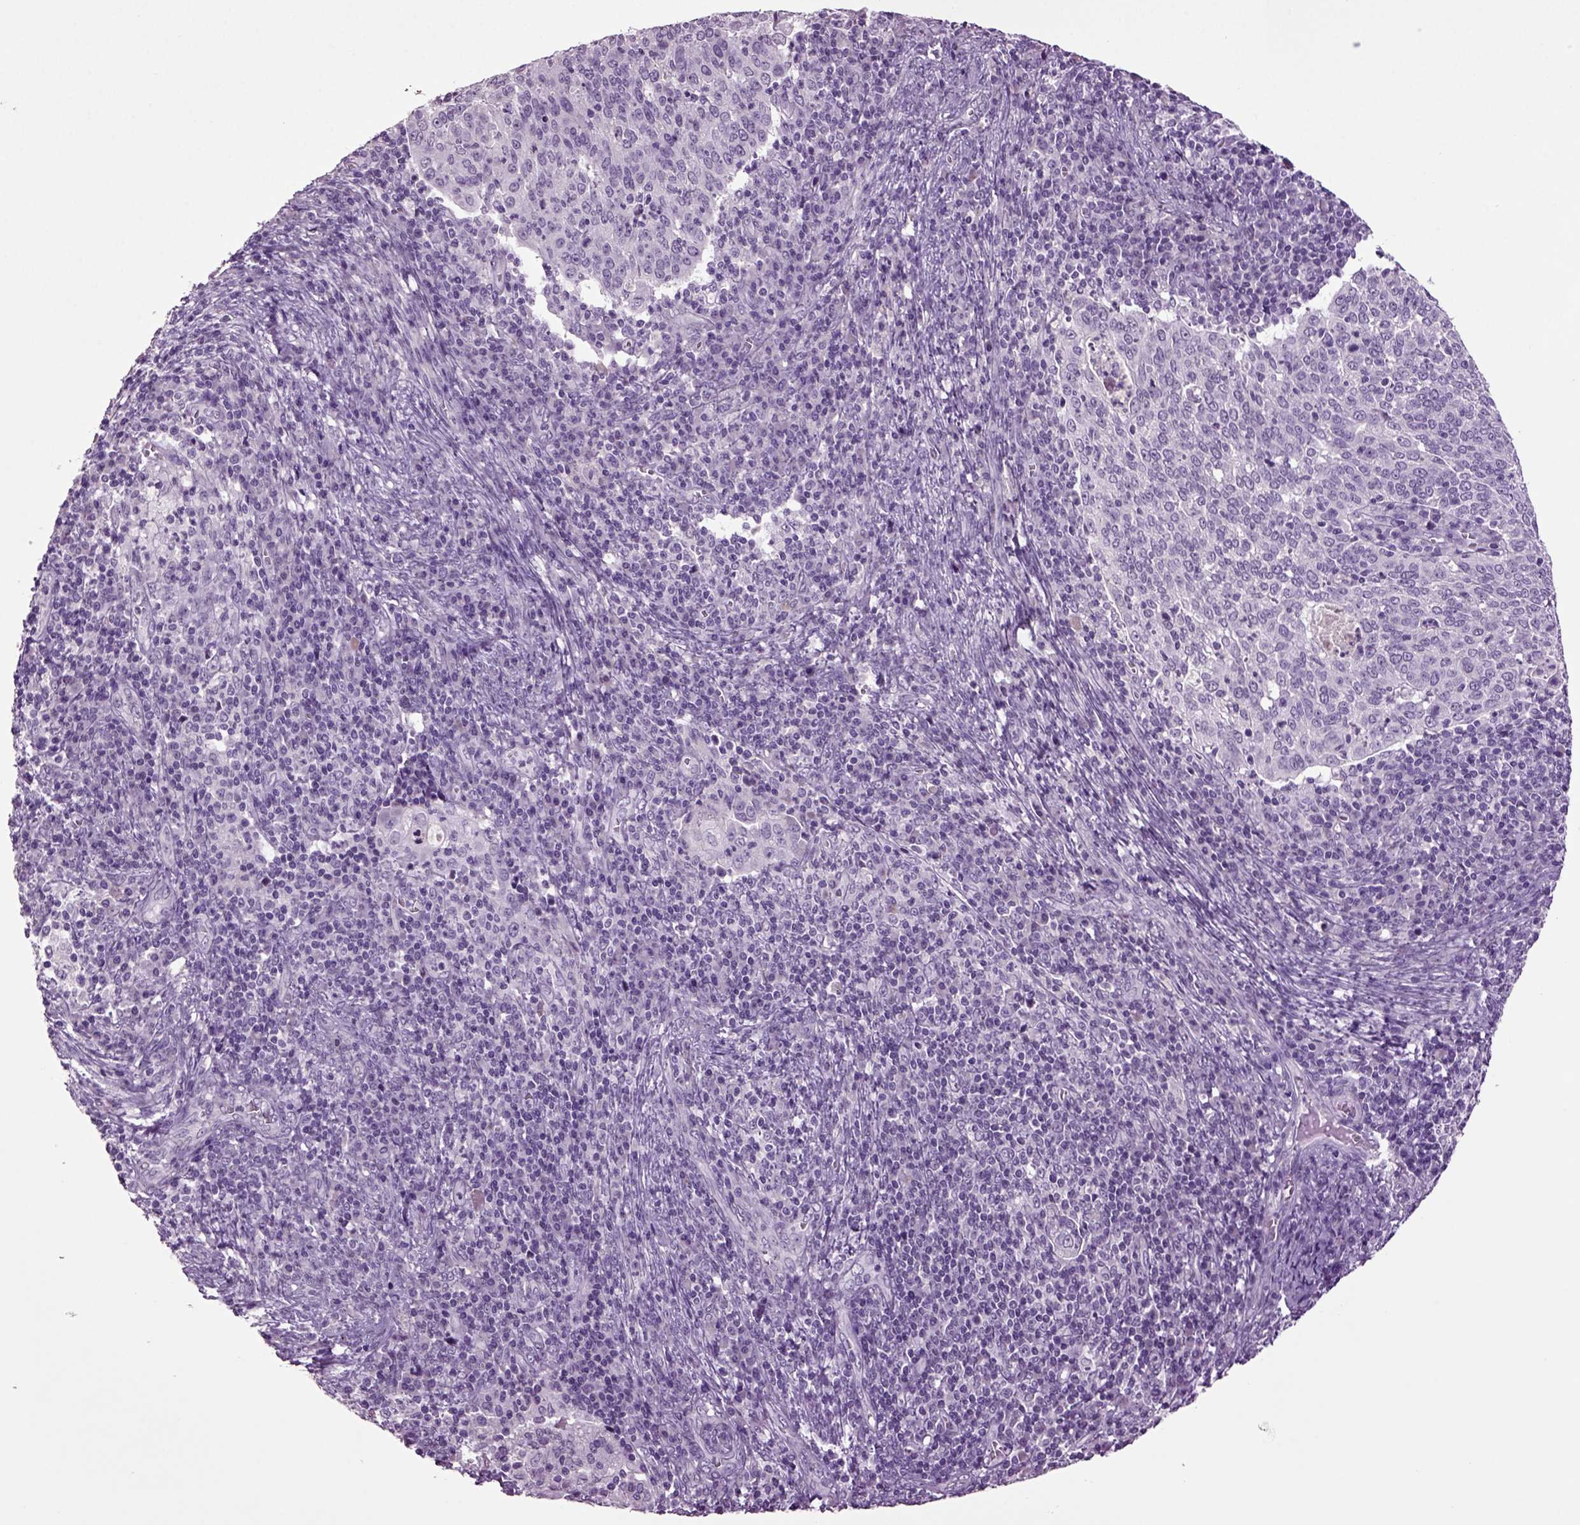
{"staining": {"intensity": "negative", "quantity": "none", "location": "none"}, "tissue": "cervical cancer", "cell_type": "Tumor cells", "image_type": "cancer", "snomed": [{"axis": "morphology", "description": "Squamous cell carcinoma, NOS"}, {"axis": "topography", "description": "Cervix"}], "caption": "A photomicrograph of cervical cancer (squamous cell carcinoma) stained for a protein shows no brown staining in tumor cells.", "gene": "SLC17A6", "patient": {"sex": "female", "age": 39}}